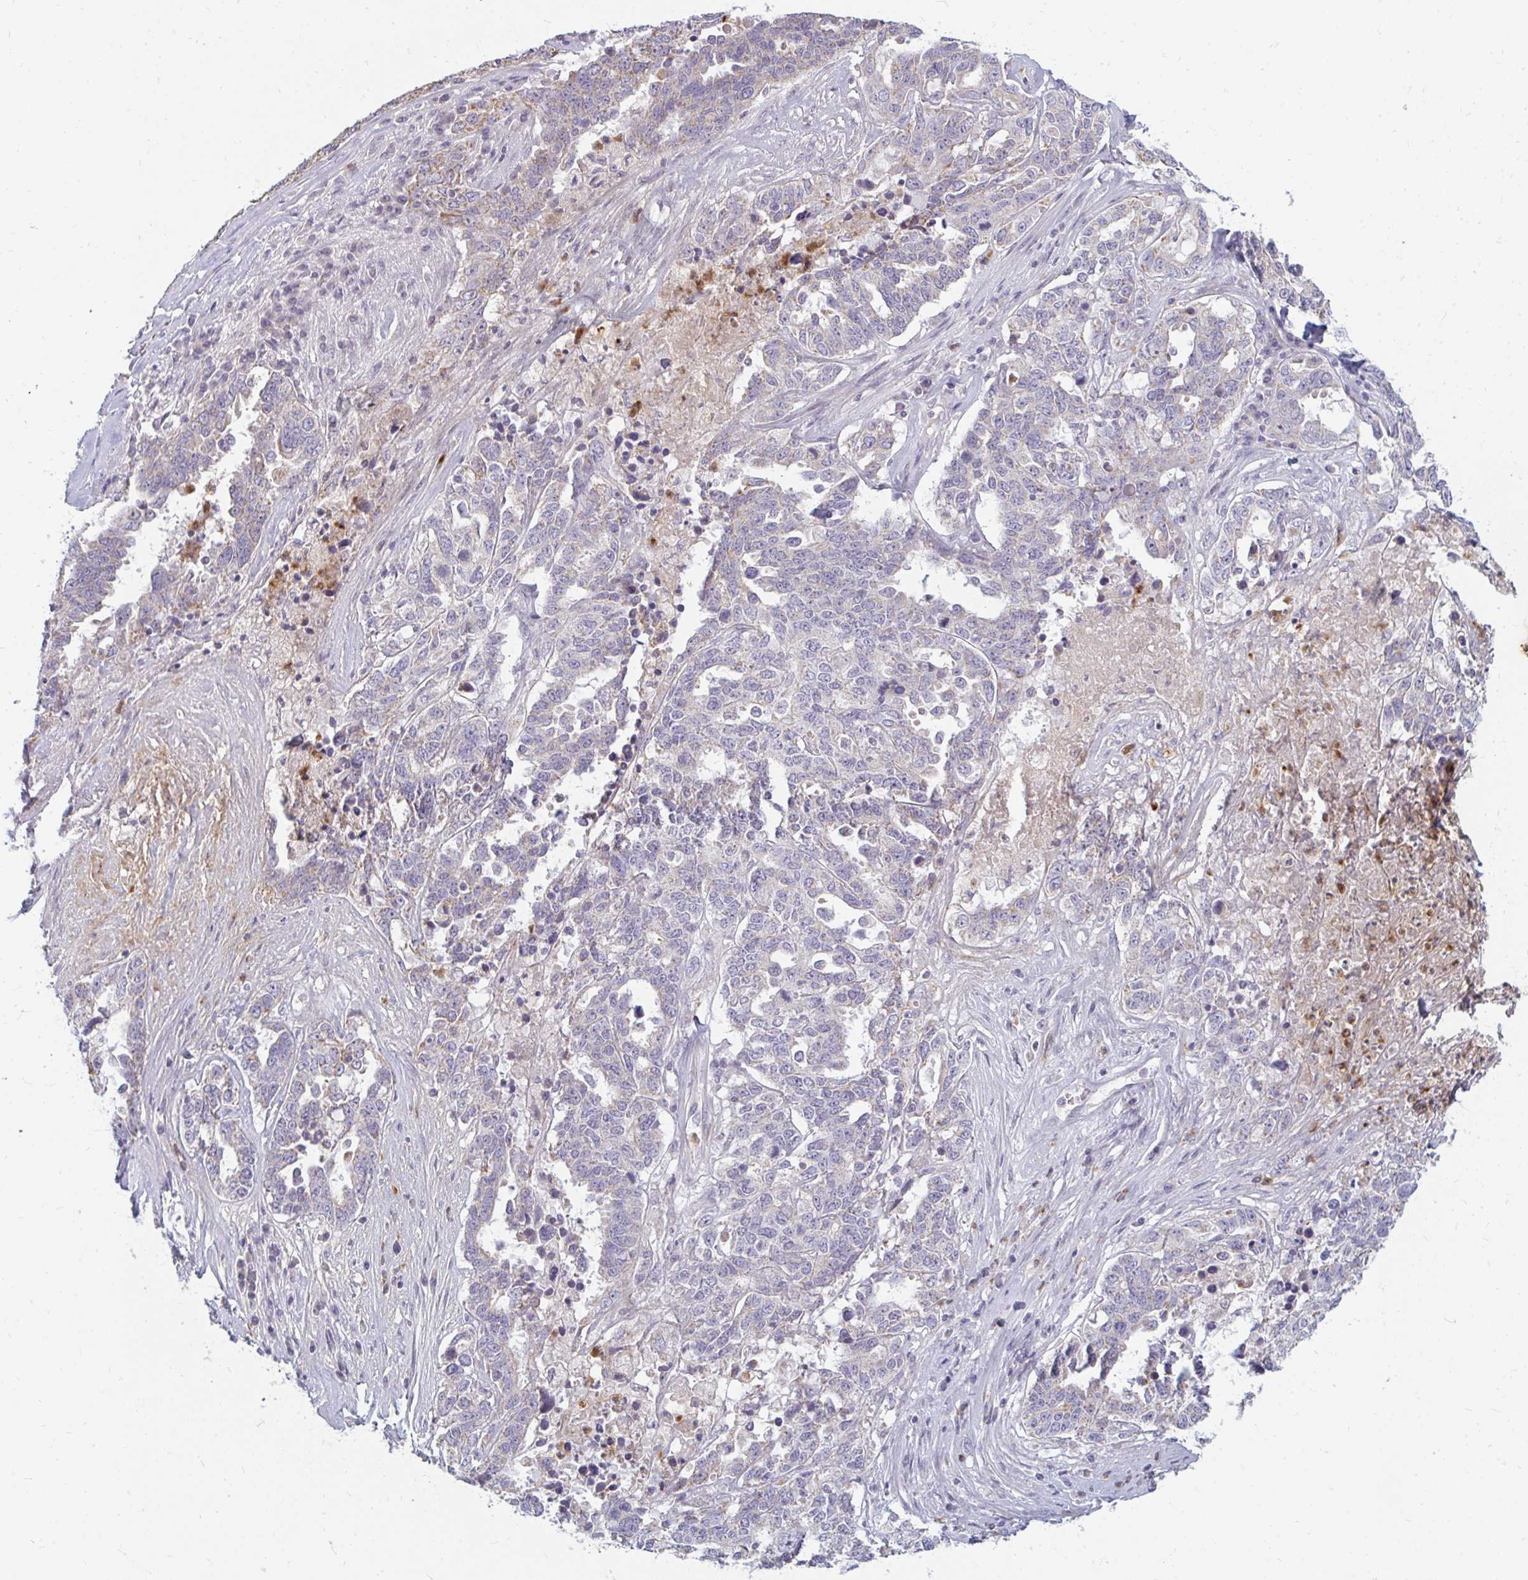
{"staining": {"intensity": "weak", "quantity": "<25%", "location": "cytoplasmic/membranous"}, "tissue": "ovarian cancer", "cell_type": "Tumor cells", "image_type": "cancer", "snomed": [{"axis": "morphology", "description": "Carcinoma, endometroid"}, {"axis": "topography", "description": "Ovary"}], "caption": "Ovarian endometroid carcinoma was stained to show a protein in brown. There is no significant expression in tumor cells. (Brightfield microscopy of DAB (3,3'-diaminobenzidine) immunohistochemistry at high magnification).", "gene": "RAB33A", "patient": {"sex": "female", "age": 62}}